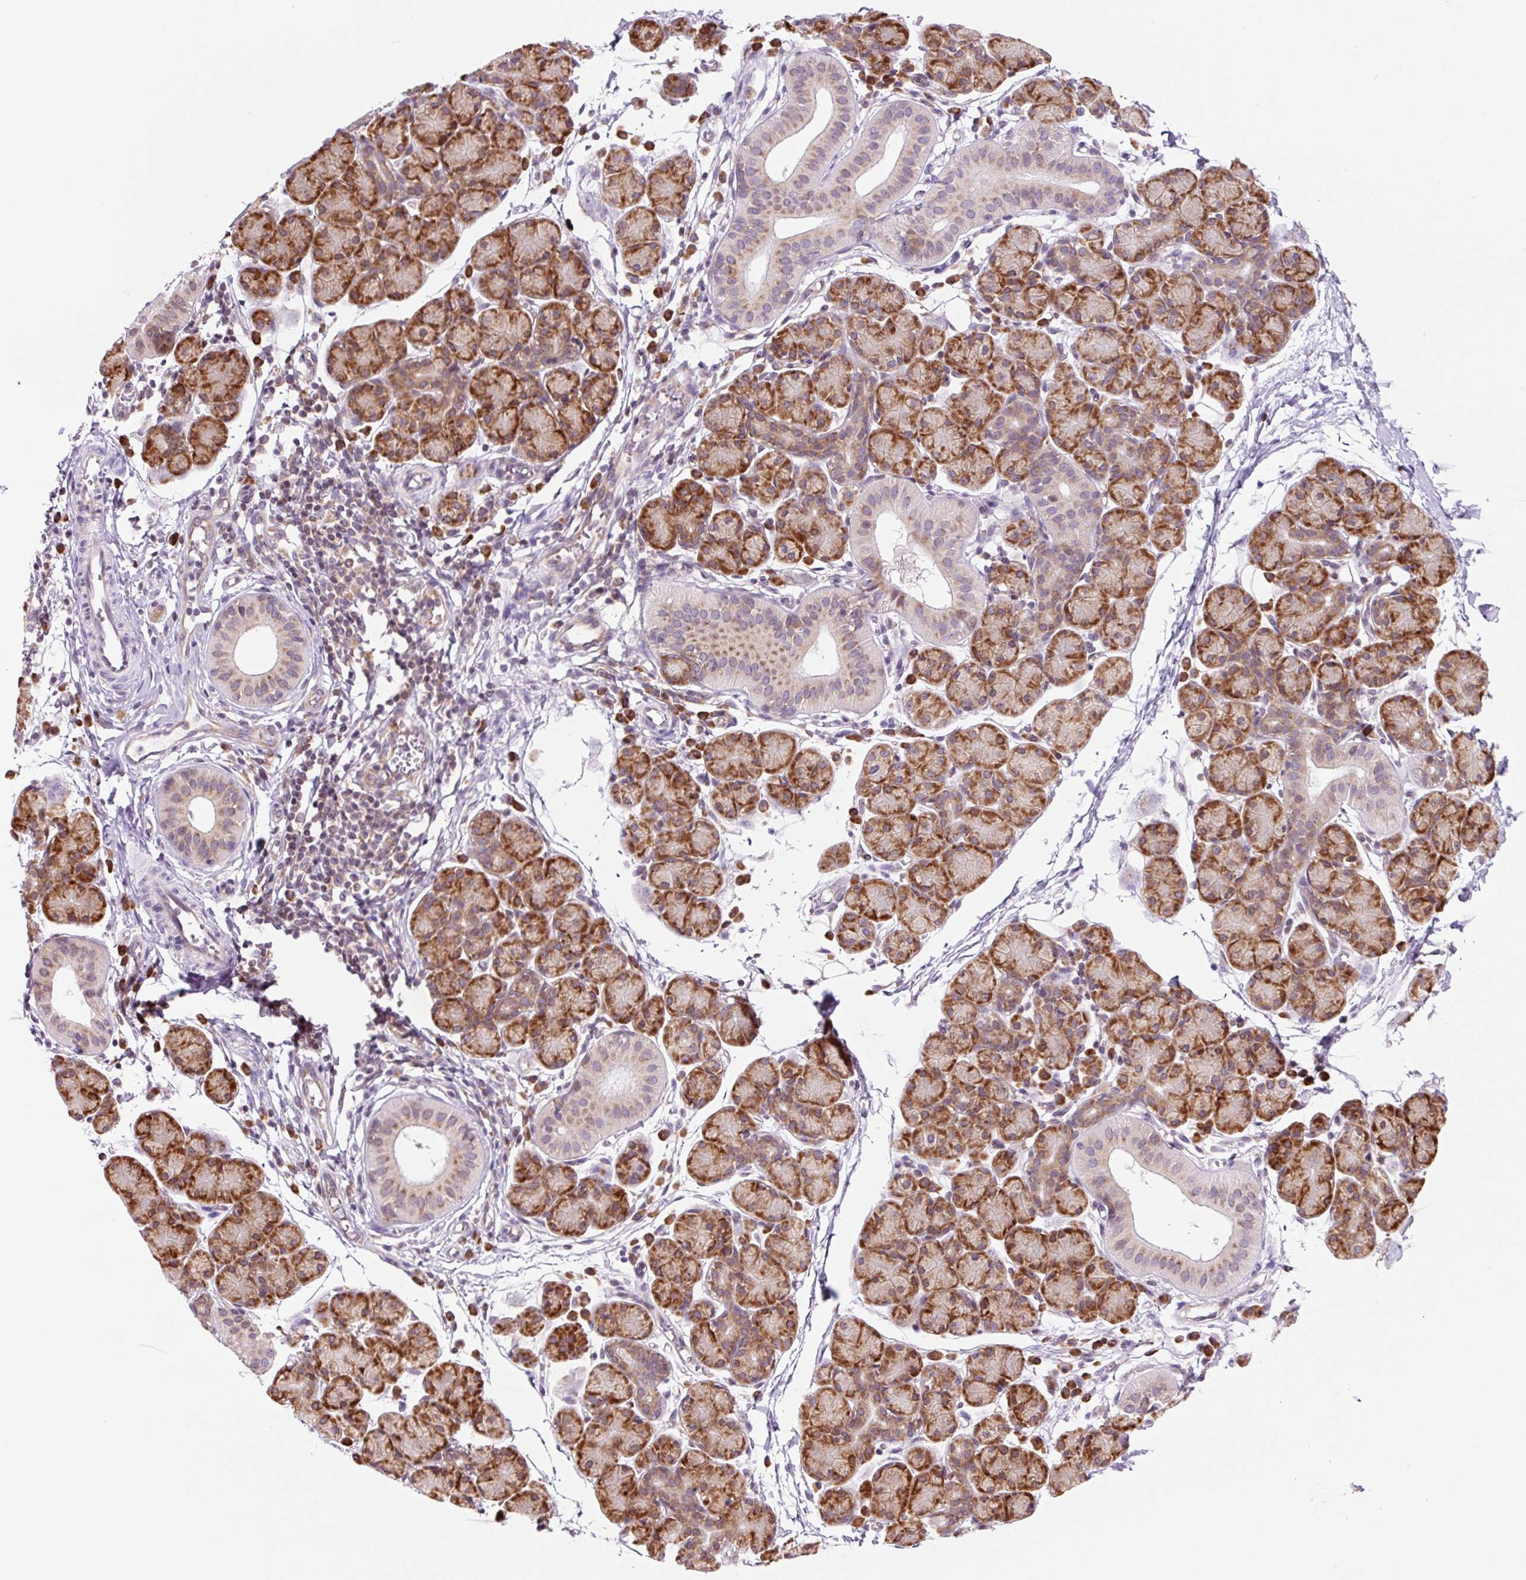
{"staining": {"intensity": "strong", "quantity": "25%-75%", "location": "cytoplasmic/membranous"}, "tissue": "salivary gland", "cell_type": "Glandular cells", "image_type": "normal", "snomed": [{"axis": "morphology", "description": "Normal tissue, NOS"}, {"axis": "morphology", "description": "Inflammation, NOS"}, {"axis": "topography", "description": "Lymph node"}, {"axis": "topography", "description": "Salivary gland"}], "caption": "Immunohistochemistry (IHC) (DAB (3,3'-diaminobenzidine)) staining of unremarkable salivary gland exhibits strong cytoplasmic/membranous protein positivity in approximately 25%-75% of glandular cells.", "gene": "RPL41", "patient": {"sex": "male", "age": 3}}